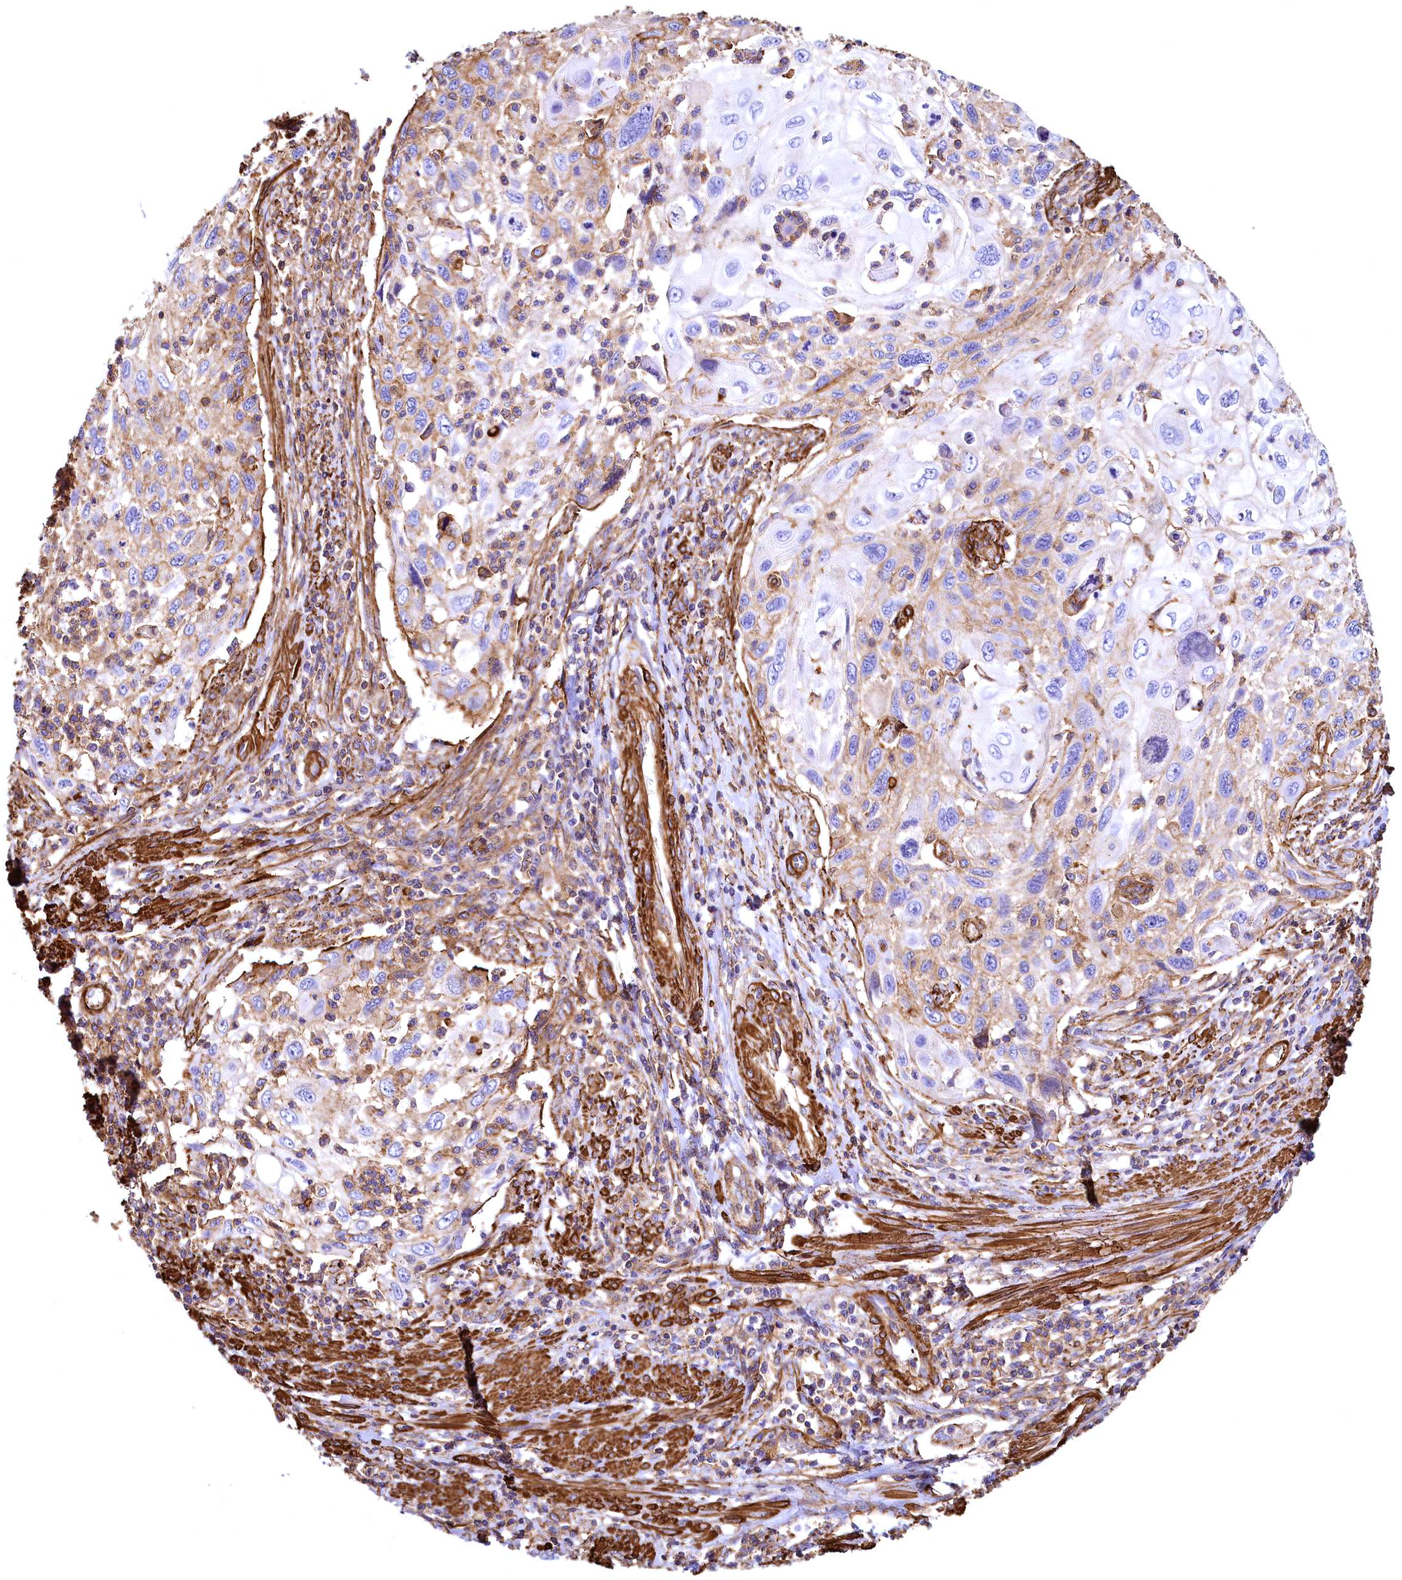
{"staining": {"intensity": "weak", "quantity": "25%-75%", "location": "cytoplasmic/membranous"}, "tissue": "cervical cancer", "cell_type": "Tumor cells", "image_type": "cancer", "snomed": [{"axis": "morphology", "description": "Squamous cell carcinoma, NOS"}, {"axis": "topography", "description": "Cervix"}], "caption": "Immunohistochemistry (IHC) (DAB (3,3'-diaminobenzidine)) staining of human cervical cancer exhibits weak cytoplasmic/membranous protein expression in about 25%-75% of tumor cells.", "gene": "THBS1", "patient": {"sex": "female", "age": 70}}